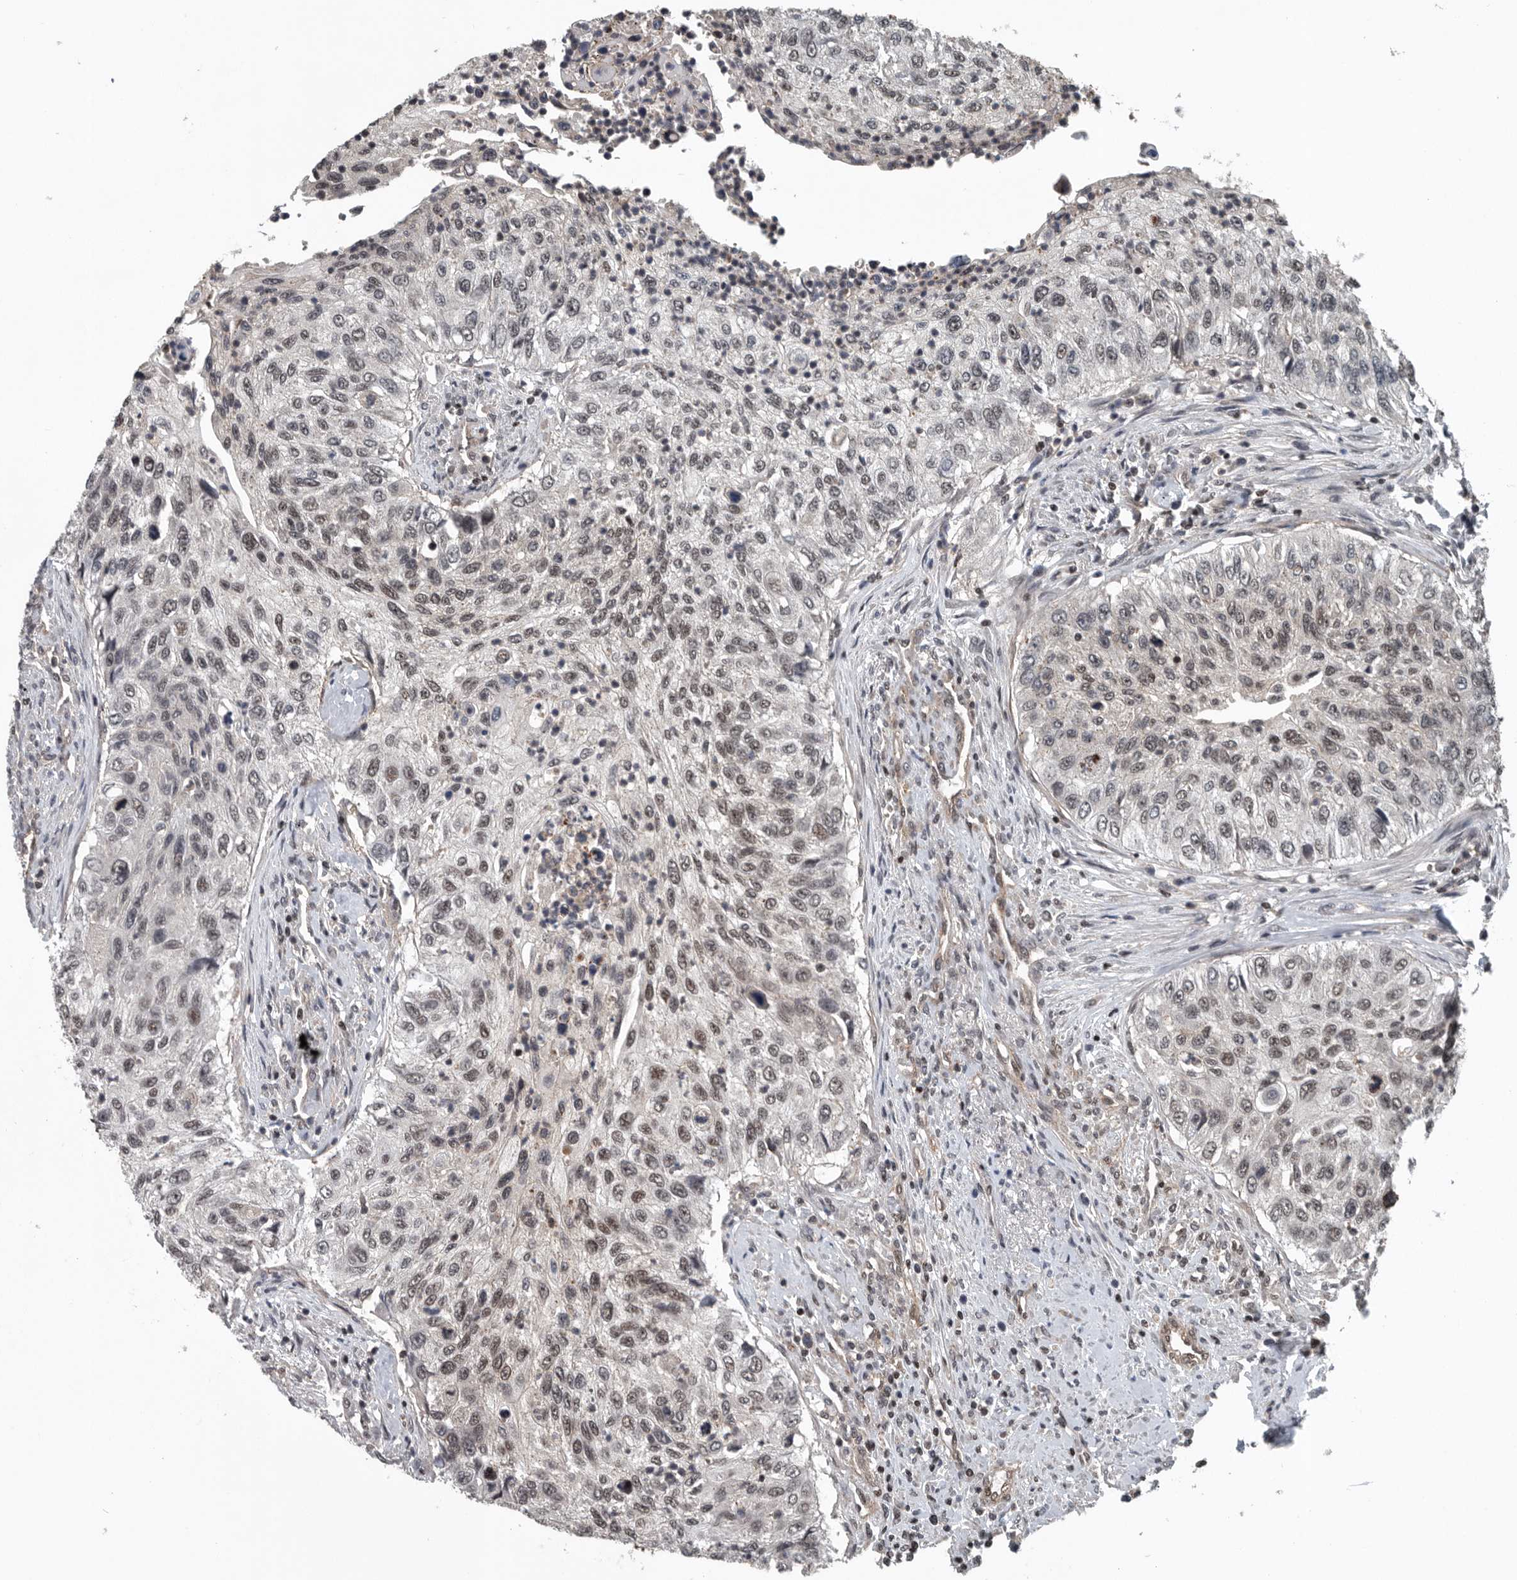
{"staining": {"intensity": "weak", "quantity": ">75%", "location": "nuclear"}, "tissue": "urothelial cancer", "cell_type": "Tumor cells", "image_type": "cancer", "snomed": [{"axis": "morphology", "description": "Urothelial carcinoma, High grade"}, {"axis": "topography", "description": "Urinary bladder"}], "caption": "This is an image of immunohistochemistry (IHC) staining of high-grade urothelial carcinoma, which shows weak positivity in the nuclear of tumor cells.", "gene": "SENP7", "patient": {"sex": "female", "age": 60}}